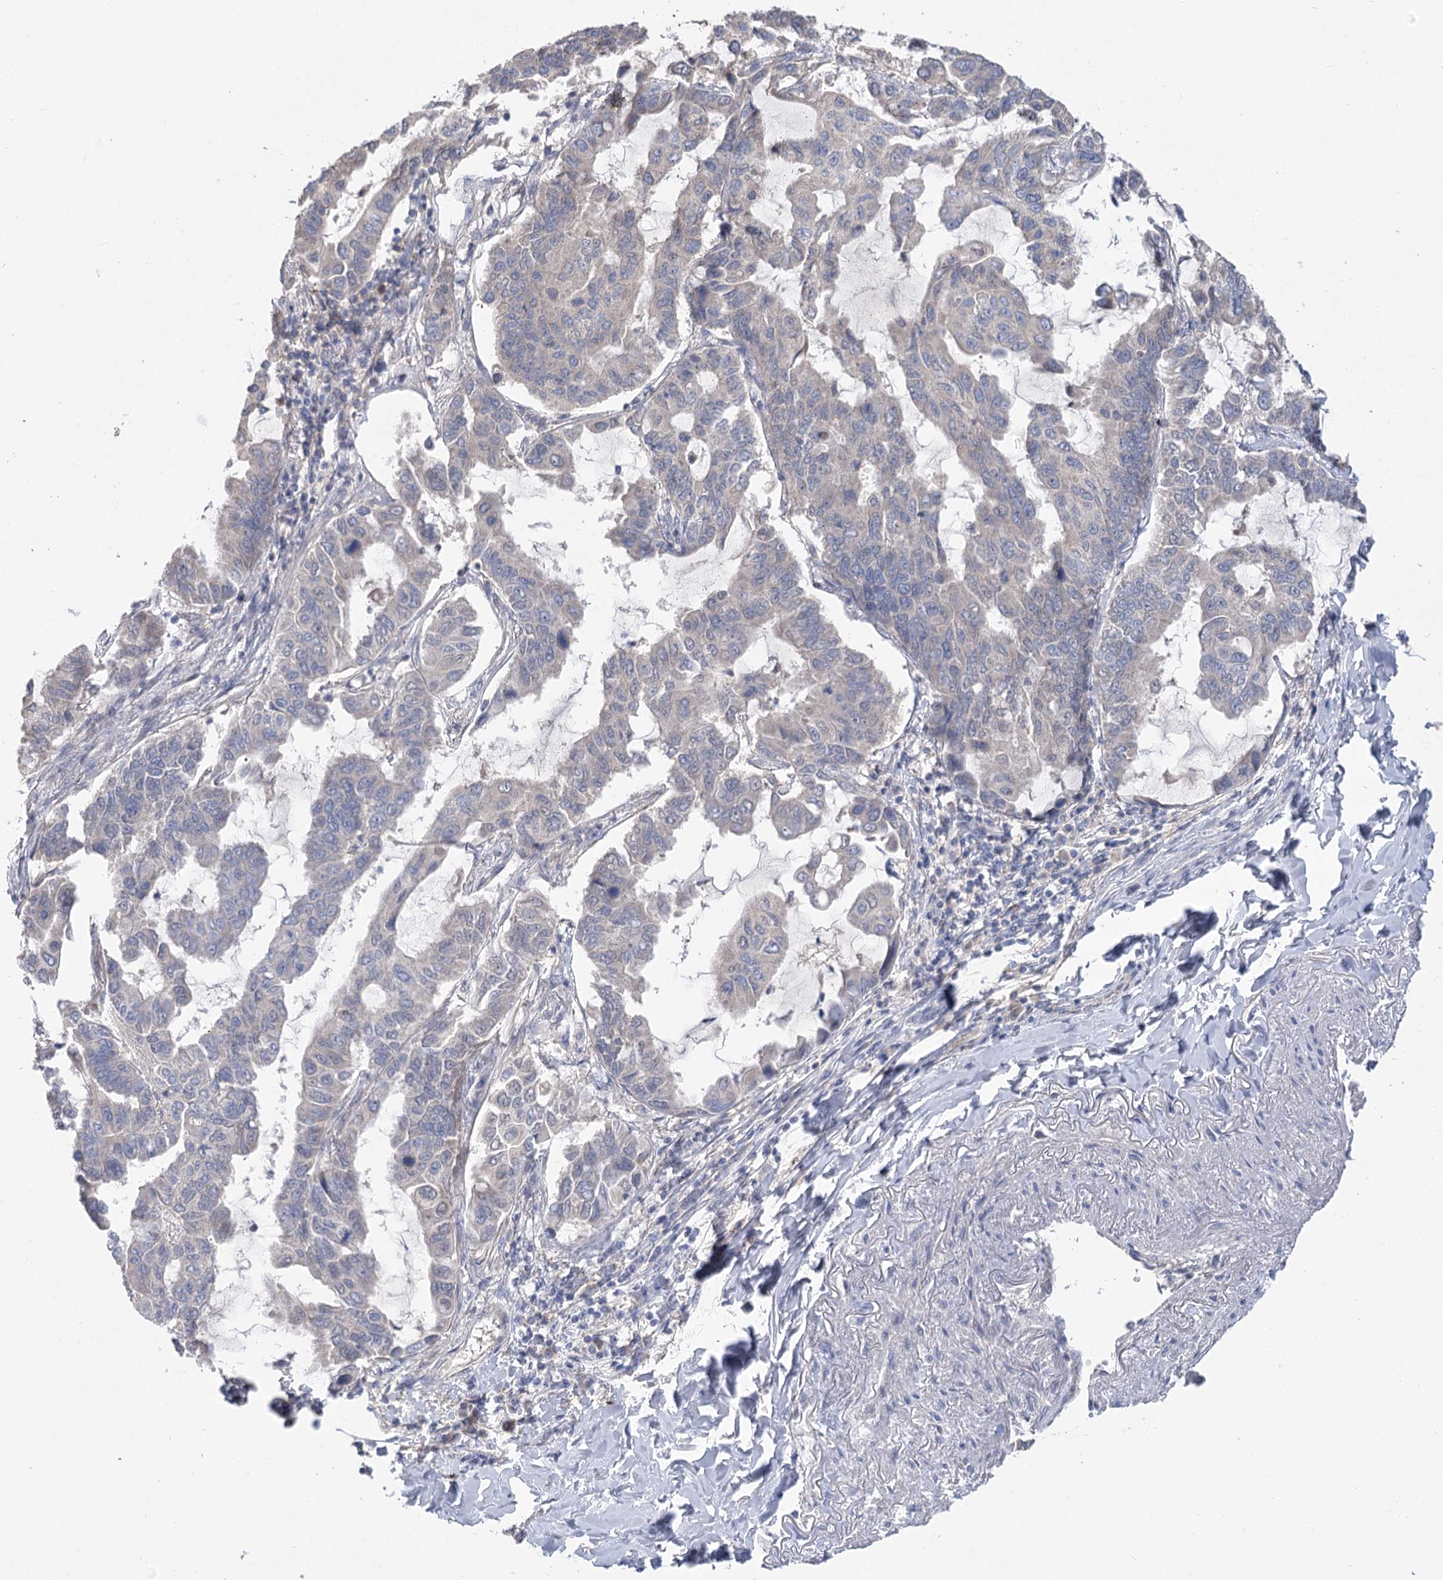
{"staining": {"intensity": "negative", "quantity": "none", "location": "none"}, "tissue": "lung cancer", "cell_type": "Tumor cells", "image_type": "cancer", "snomed": [{"axis": "morphology", "description": "Adenocarcinoma, NOS"}, {"axis": "topography", "description": "Lung"}], "caption": "A photomicrograph of human lung cancer (adenocarcinoma) is negative for staining in tumor cells. Nuclei are stained in blue.", "gene": "PBLD", "patient": {"sex": "male", "age": 64}}